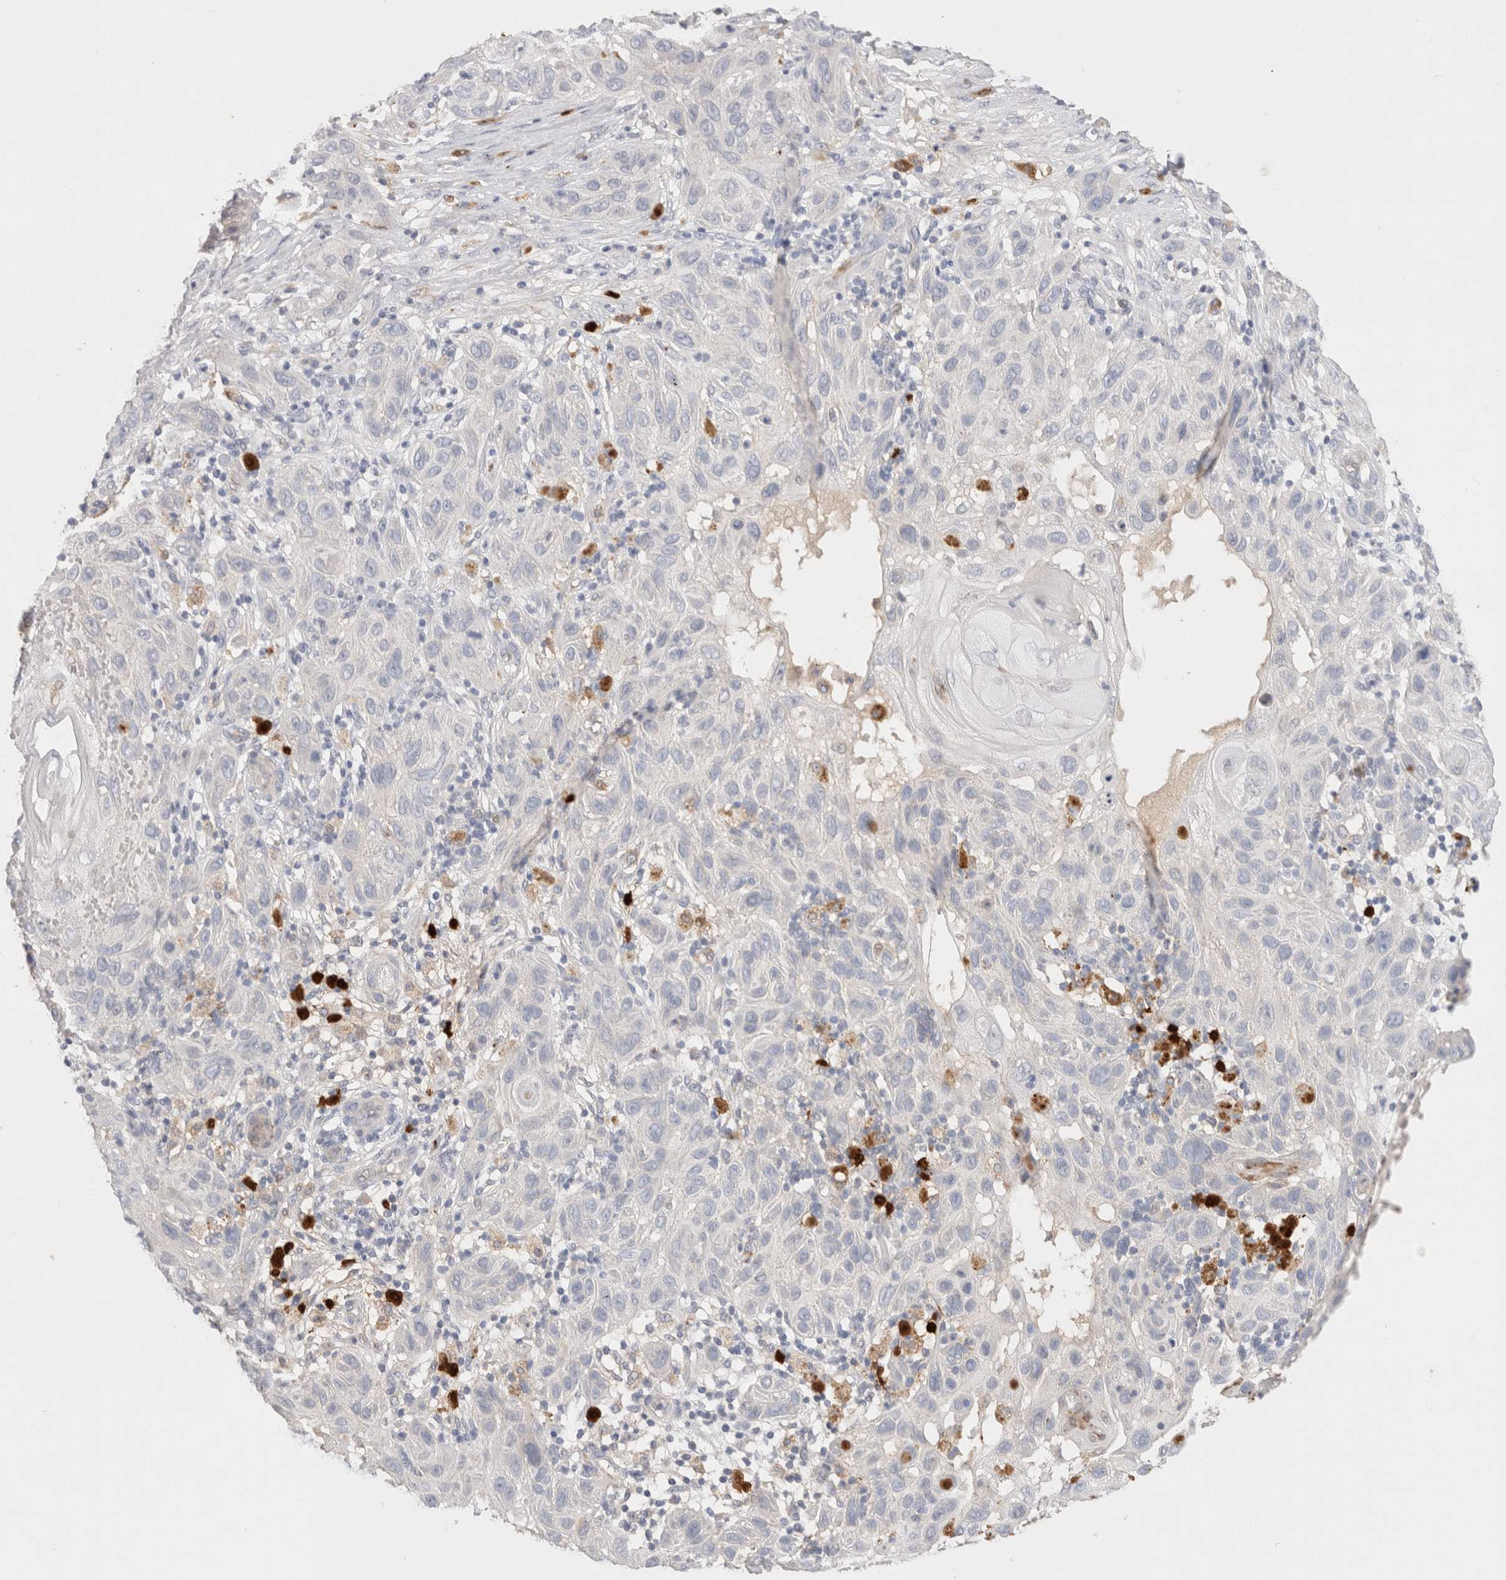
{"staining": {"intensity": "negative", "quantity": "none", "location": "none"}, "tissue": "skin cancer", "cell_type": "Tumor cells", "image_type": "cancer", "snomed": [{"axis": "morphology", "description": "Squamous cell carcinoma, NOS"}, {"axis": "topography", "description": "Skin"}], "caption": "This histopathology image is of skin squamous cell carcinoma stained with immunohistochemistry to label a protein in brown with the nuclei are counter-stained blue. There is no positivity in tumor cells.", "gene": "HPGDS", "patient": {"sex": "female", "age": 96}}